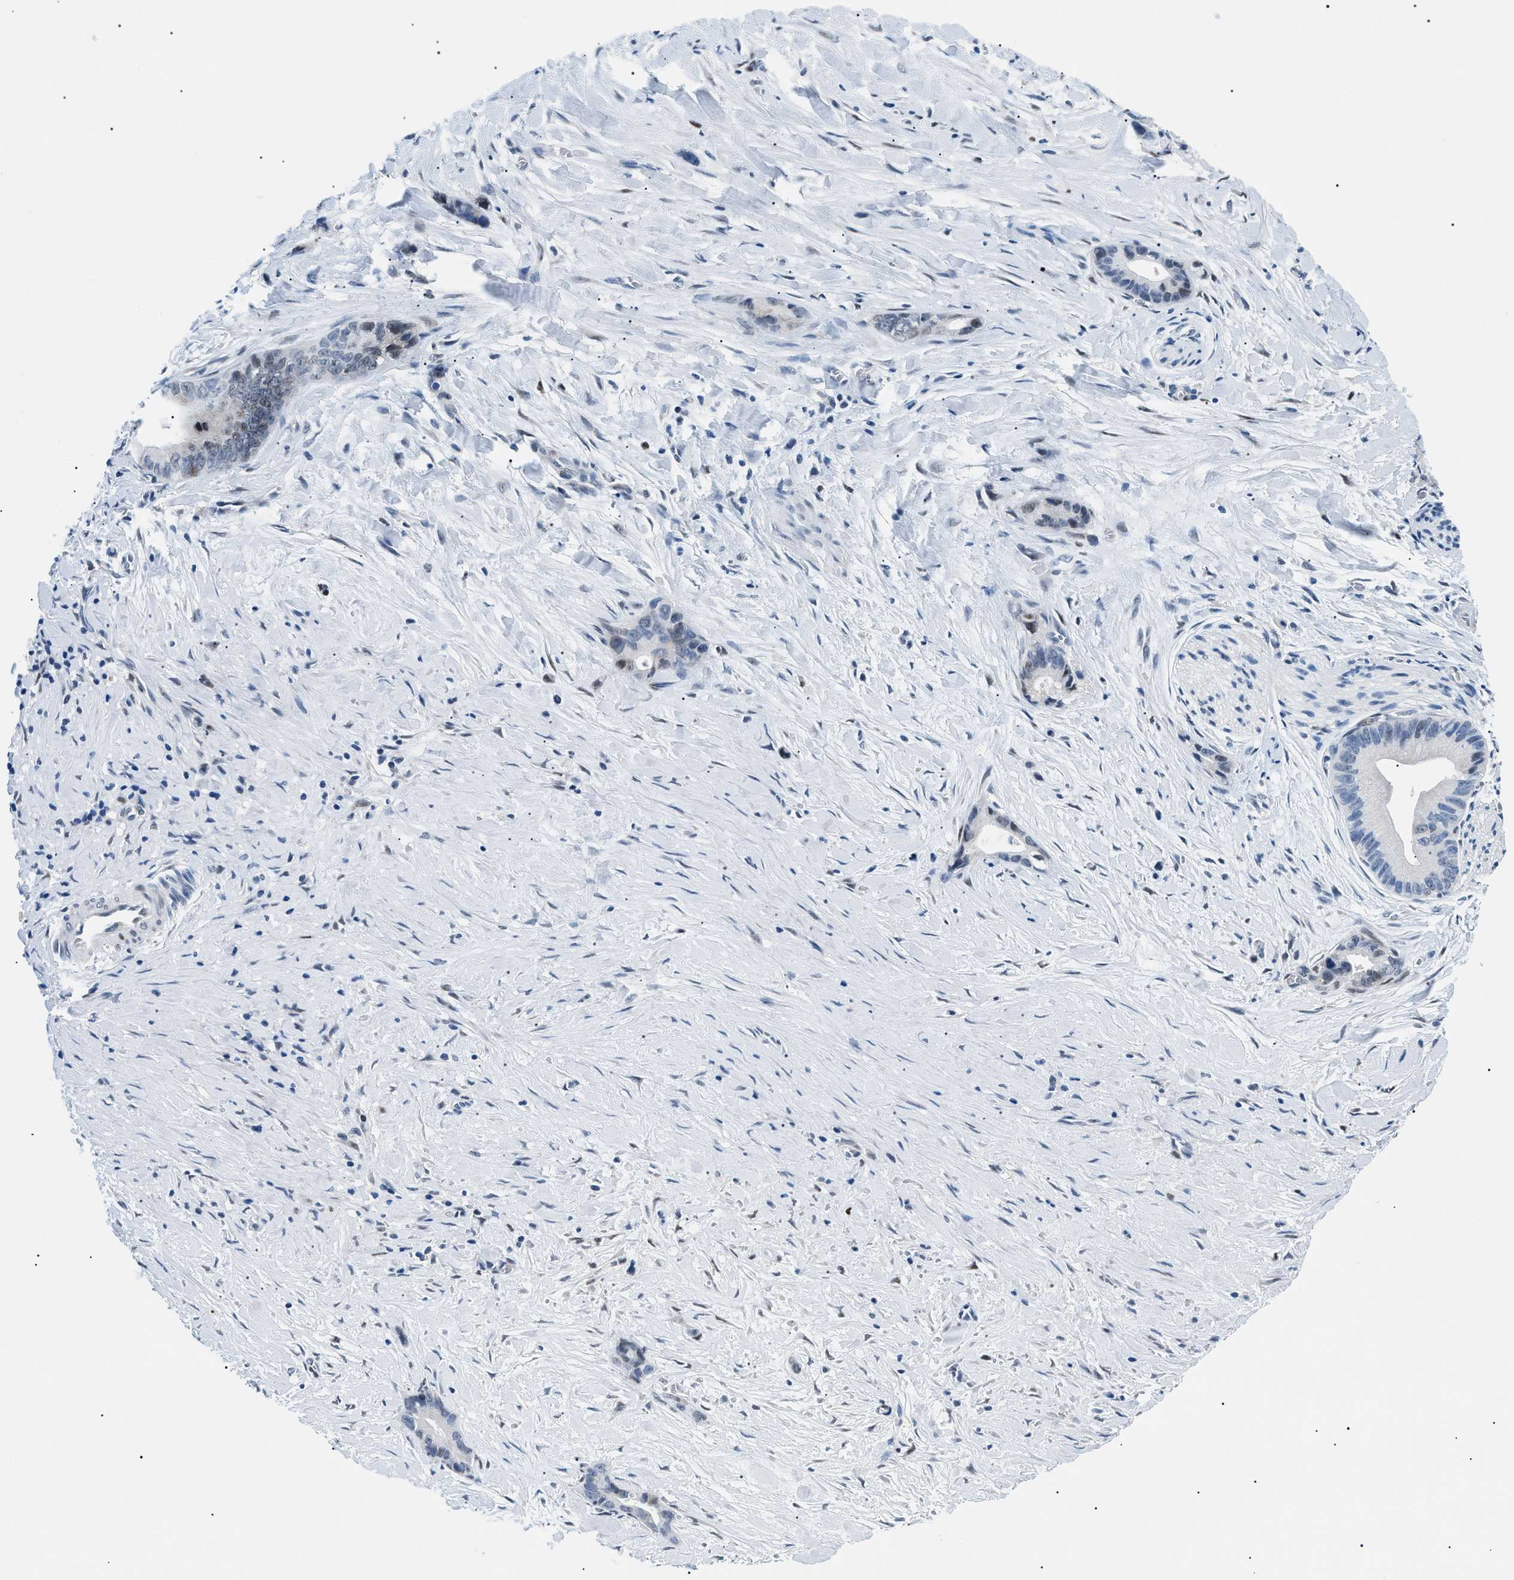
{"staining": {"intensity": "weak", "quantity": "<25%", "location": "nuclear"}, "tissue": "liver cancer", "cell_type": "Tumor cells", "image_type": "cancer", "snomed": [{"axis": "morphology", "description": "Cholangiocarcinoma"}, {"axis": "topography", "description": "Liver"}], "caption": "Liver cholangiocarcinoma stained for a protein using immunohistochemistry (IHC) demonstrates no staining tumor cells.", "gene": "SMARCC1", "patient": {"sex": "female", "age": 55}}